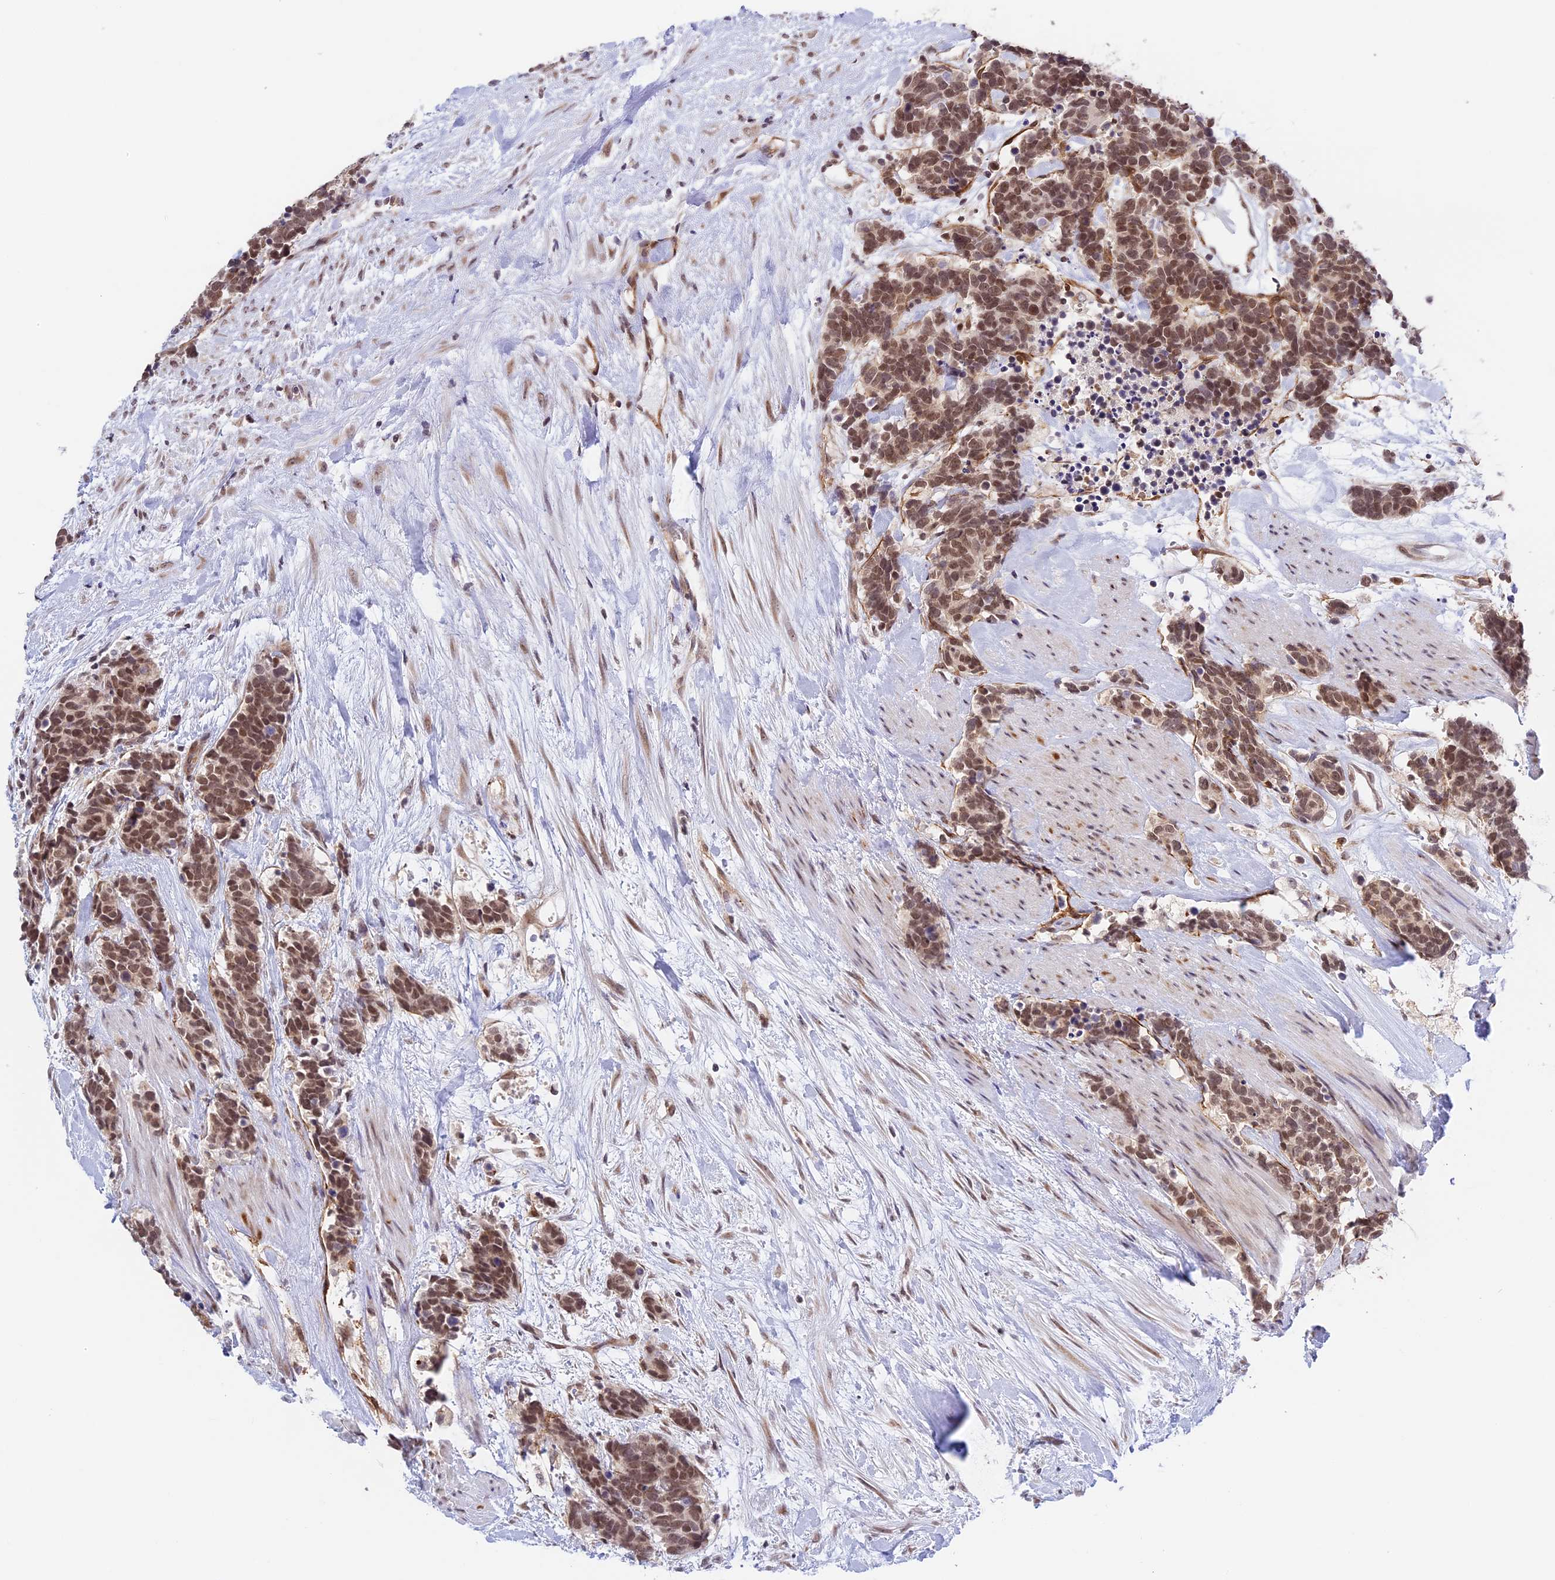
{"staining": {"intensity": "moderate", "quantity": ">75%", "location": "nuclear"}, "tissue": "carcinoid", "cell_type": "Tumor cells", "image_type": "cancer", "snomed": [{"axis": "morphology", "description": "Carcinoma, NOS"}, {"axis": "morphology", "description": "Carcinoid, malignant, NOS"}, {"axis": "topography", "description": "Prostate"}], "caption": "Protein expression analysis of human carcinoid reveals moderate nuclear expression in approximately >75% of tumor cells.", "gene": "HEATR5B", "patient": {"sex": "male", "age": 57}}